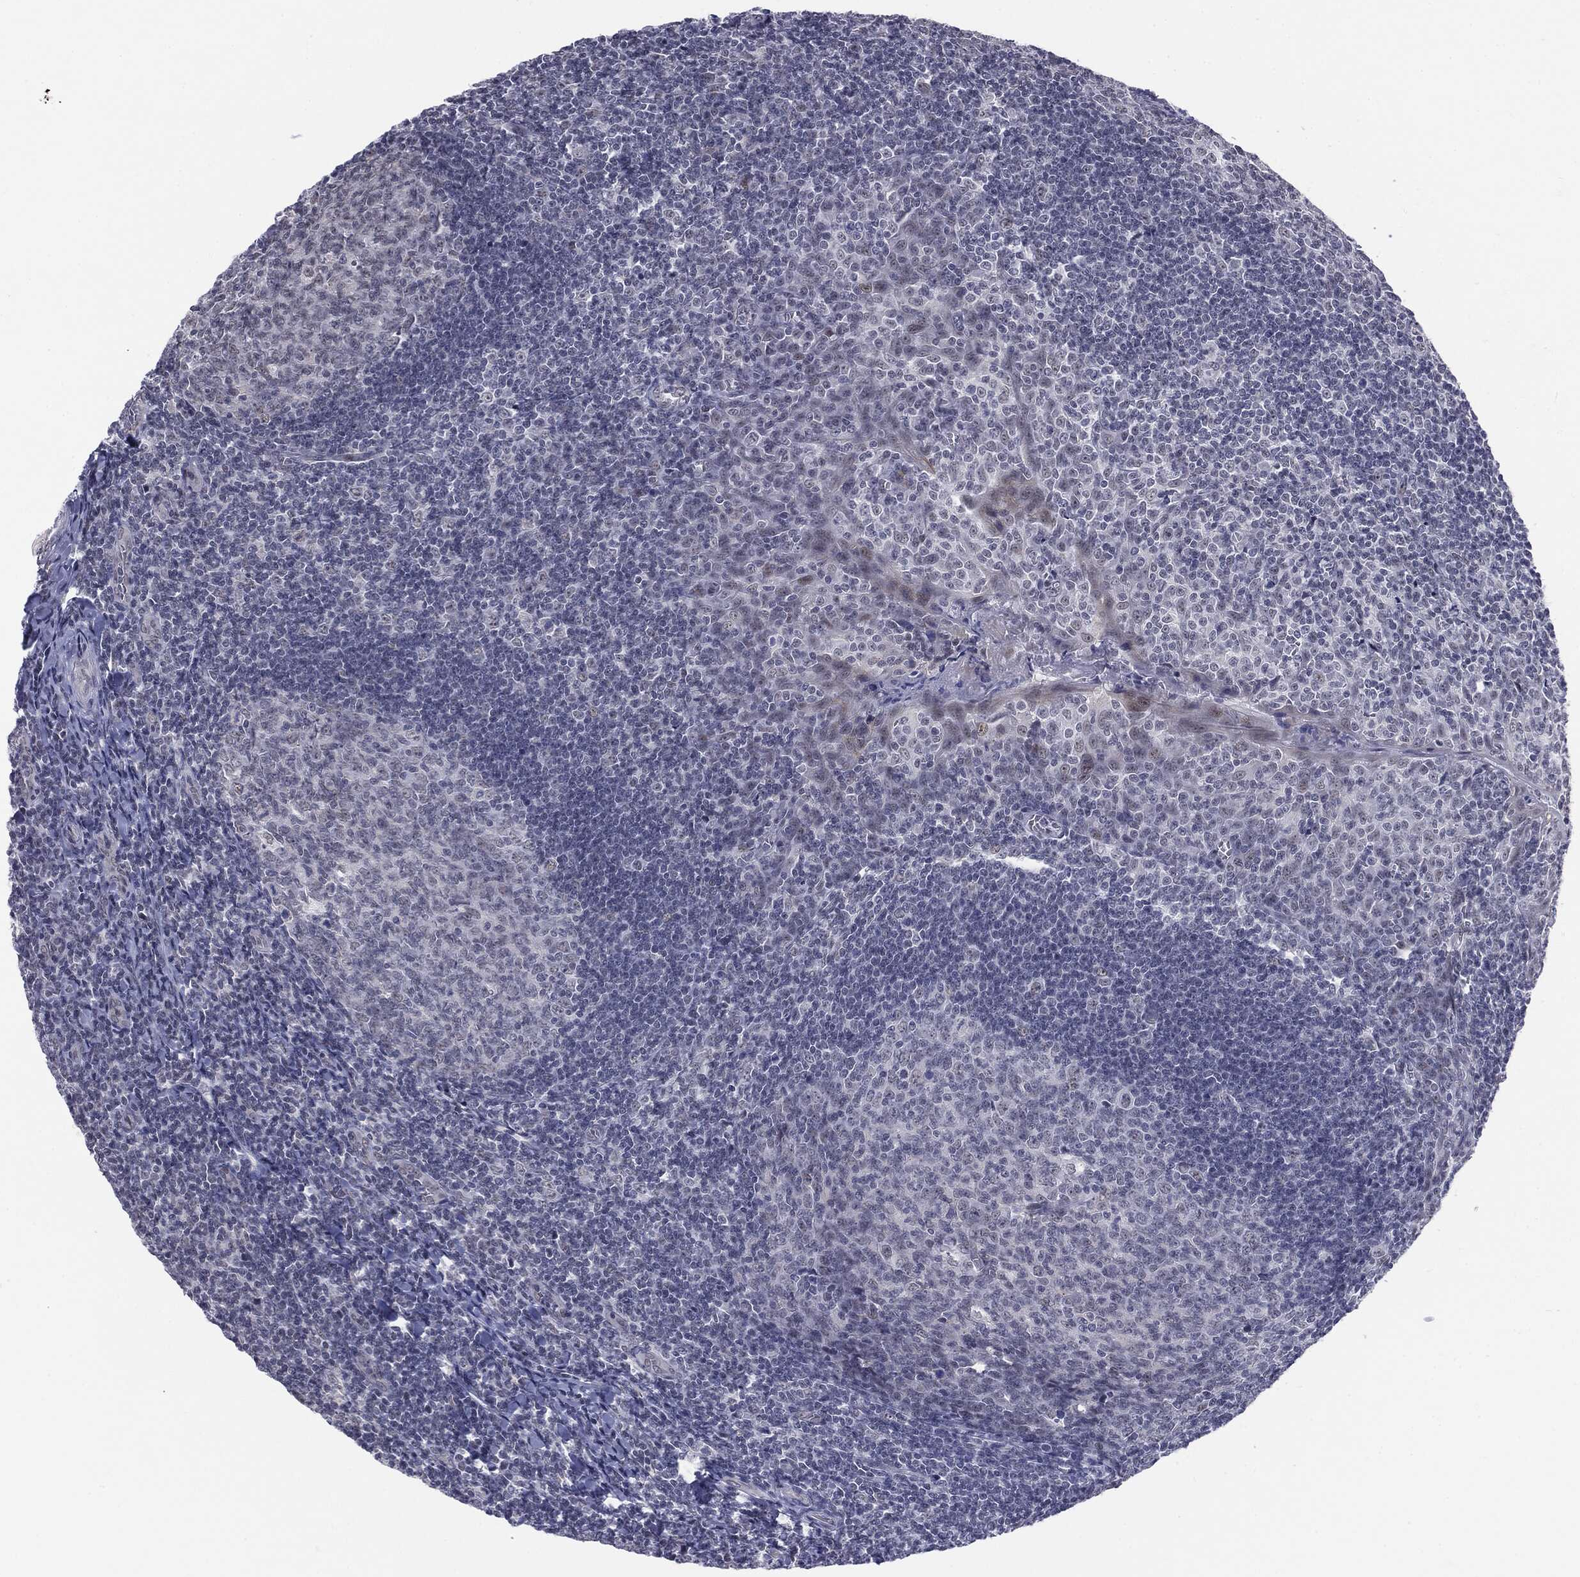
{"staining": {"intensity": "negative", "quantity": "none", "location": "none"}, "tissue": "tonsil", "cell_type": "Germinal center cells", "image_type": "normal", "snomed": [{"axis": "morphology", "description": "Normal tissue, NOS"}, {"axis": "topography", "description": "Tonsil"}], "caption": "Immunohistochemistry micrograph of unremarkable tonsil: human tonsil stained with DAB exhibits no significant protein expression in germinal center cells. (DAB (3,3'-diaminobenzidine) immunohistochemistry (IHC), high magnification).", "gene": "SLC5A5", "patient": {"sex": "male", "age": 20}}